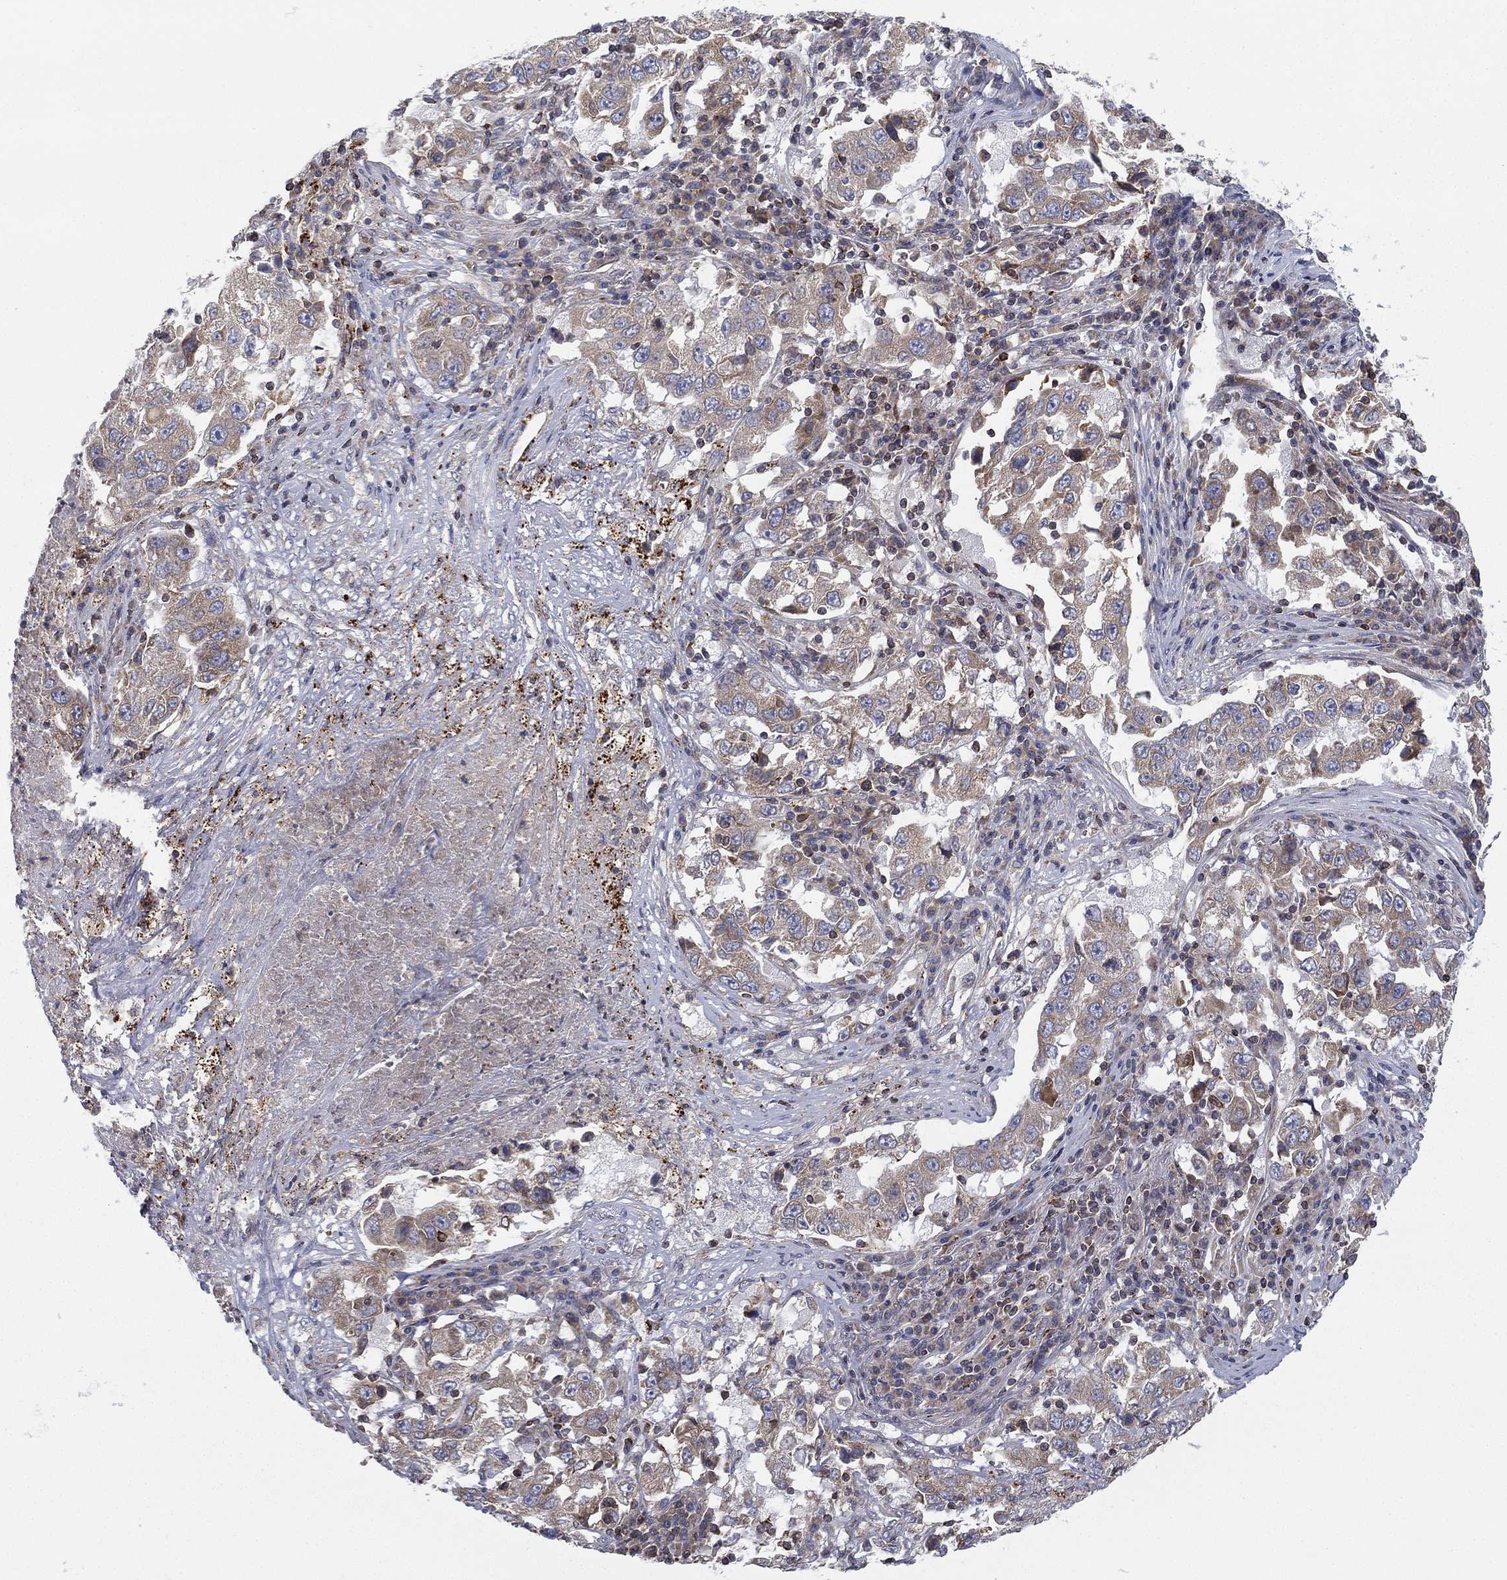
{"staining": {"intensity": "weak", "quantity": ">75%", "location": "cytoplasmic/membranous"}, "tissue": "lung cancer", "cell_type": "Tumor cells", "image_type": "cancer", "snomed": [{"axis": "morphology", "description": "Adenocarcinoma, NOS"}, {"axis": "topography", "description": "Lung"}], "caption": "Lung cancer (adenocarcinoma) stained with a protein marker shows weak staining in tumor cells.", "gene": "CYB5B", "patient": {"sex": "male", "age": 73}}